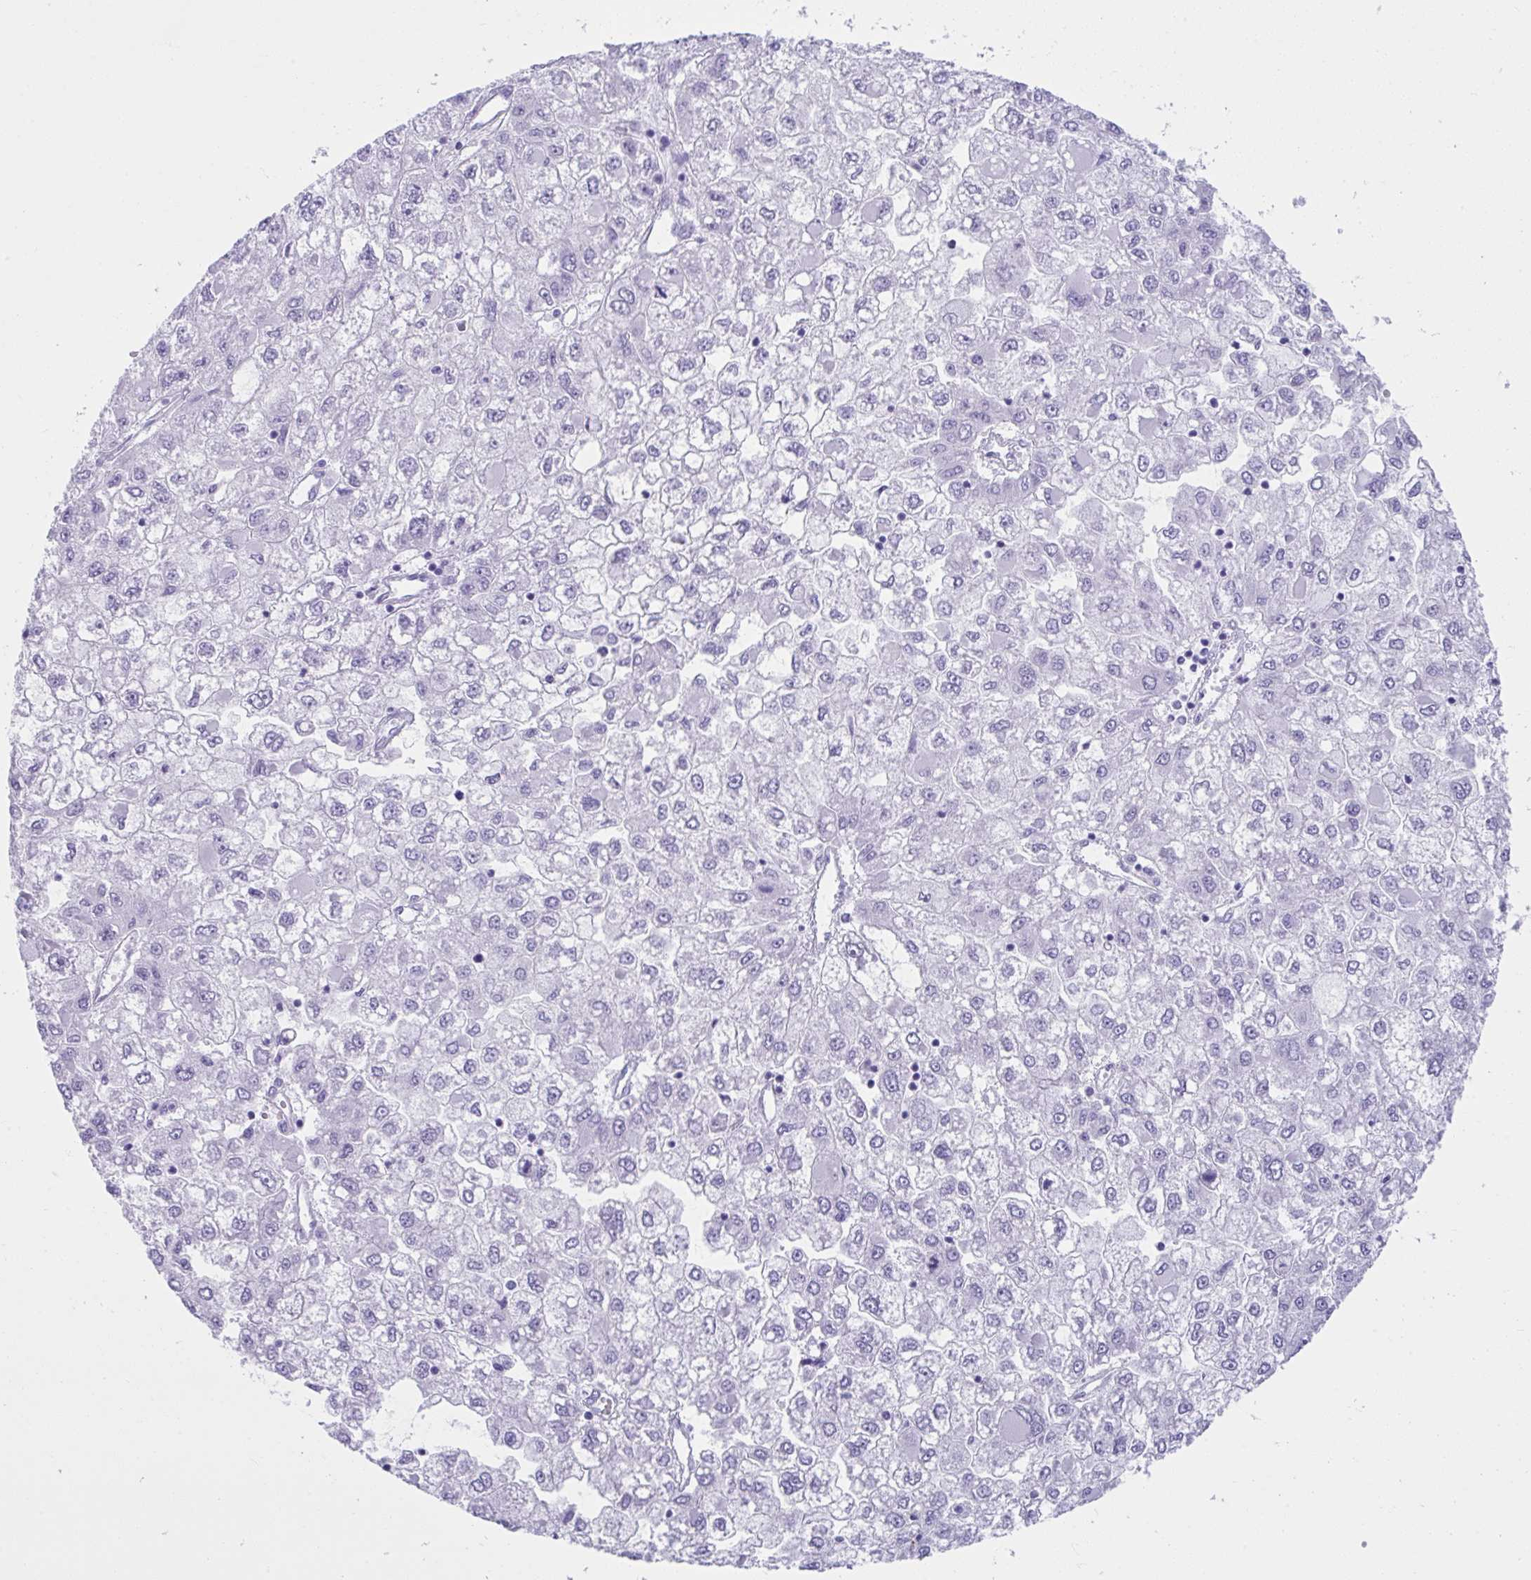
{"staining": {"intensity": "negative", "quantity": "none", "location": "none"}, "tissue": "liver cancer", "cell_type": "Tumor cells", "image_type": "cancer", "snomed": [{"axis": "morphology", "description": "Carcinoma, Hepatocellular, NOS"}, {"axis": "topography", "description": "Liver"}], "caption": "Liver cancer was stained to show a protein in brown. There is no significant positivity in tumor cells.", "gene": "PSCA", "patient": {"sex": "male", "age": 40}}